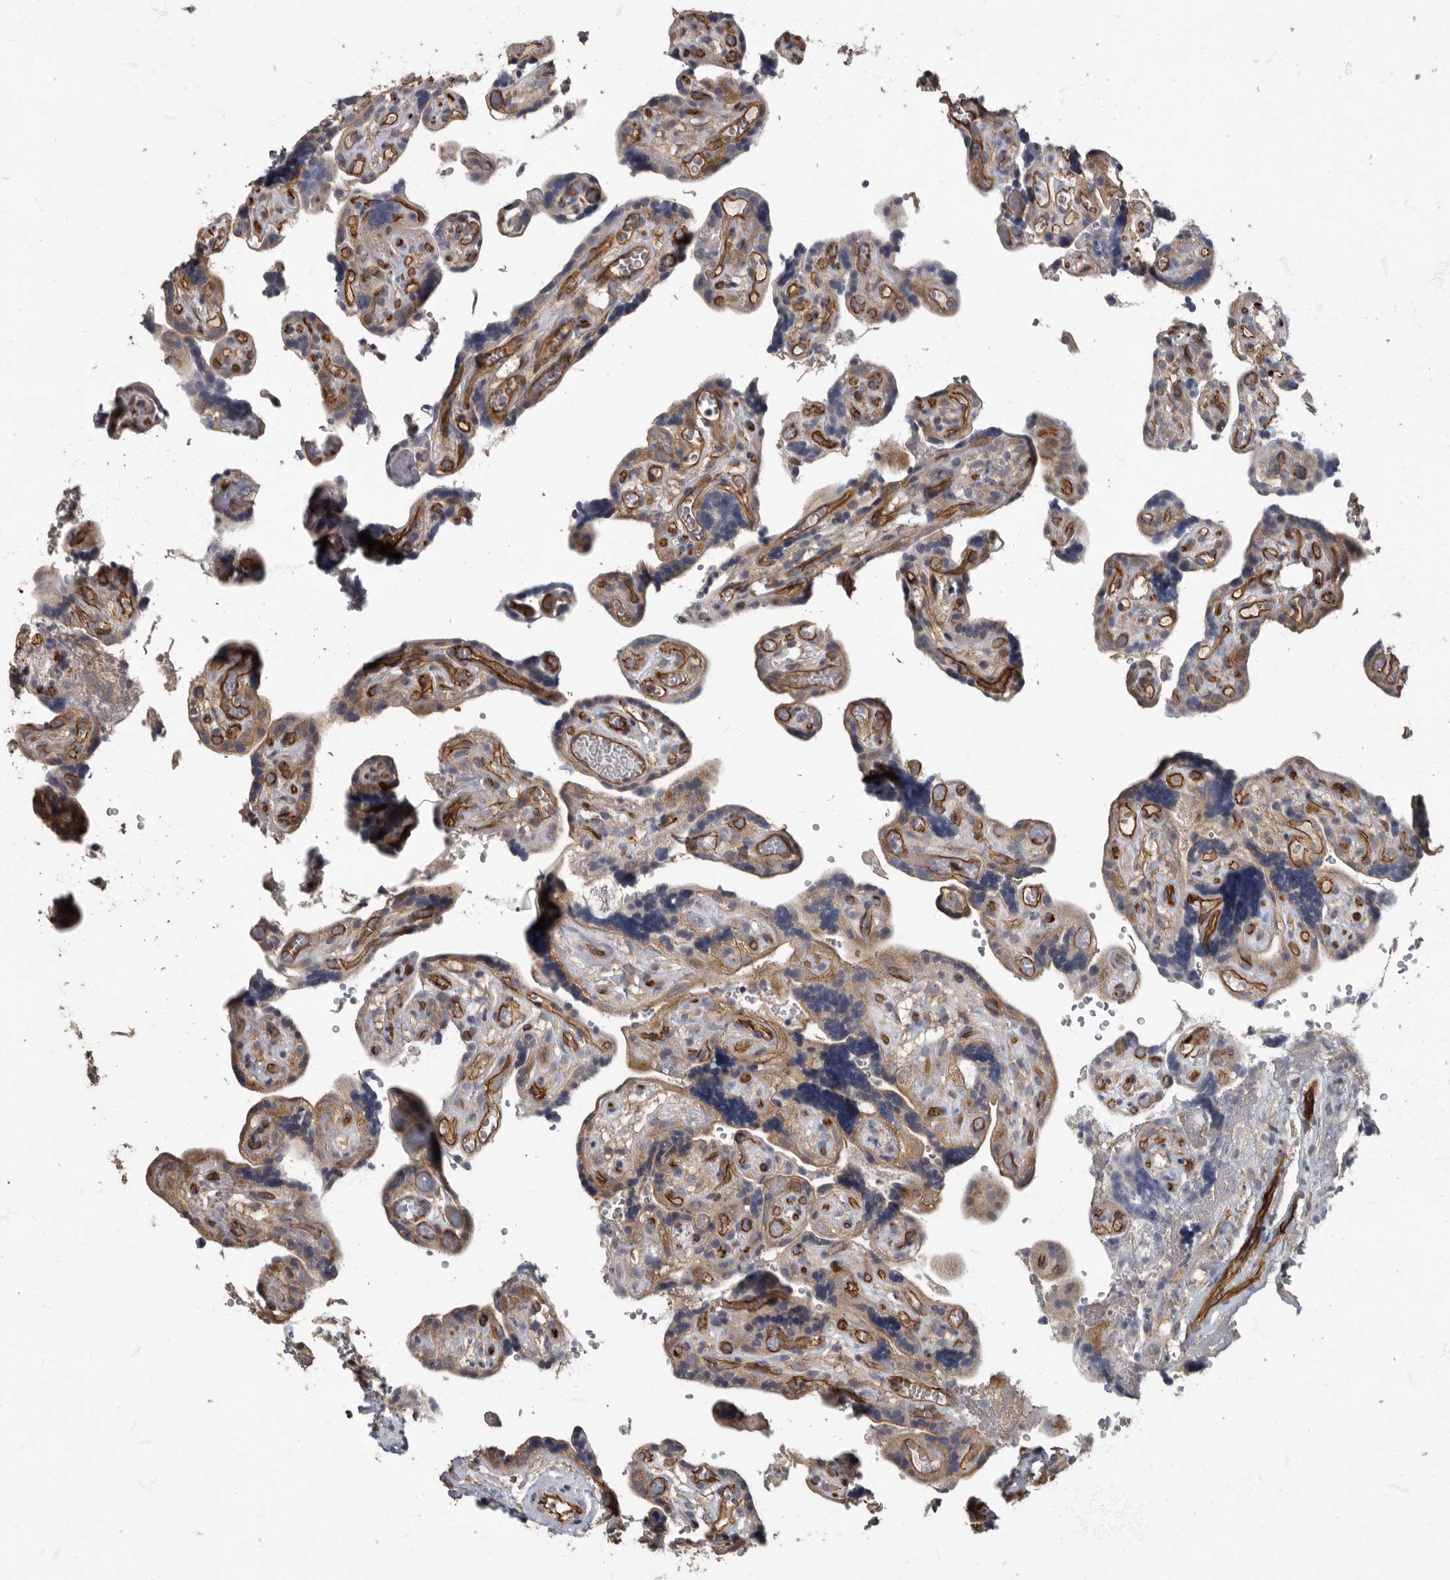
{"staining": {"intensity": "moderate", "quantity": ">75%", "location": "cytoplasmic/membranous"}, "tissue": "placenta", "cell_type": "Decidual cells", "image_type": "normal", "snomed": [{"axis": "morphology", "description": "Normal tissue, NOS"}, {"axis": "topography", "description": "Placenta"}], "caption": "Protein staining exhibits moderate cytoplasmic/membranous positivity in approximately >75% of decidual cells in benign placenta. (IHC, brightfield microscopy, high magnification).", "gene": "PDK1", "patient": {"sex": "female", "age": 30}}